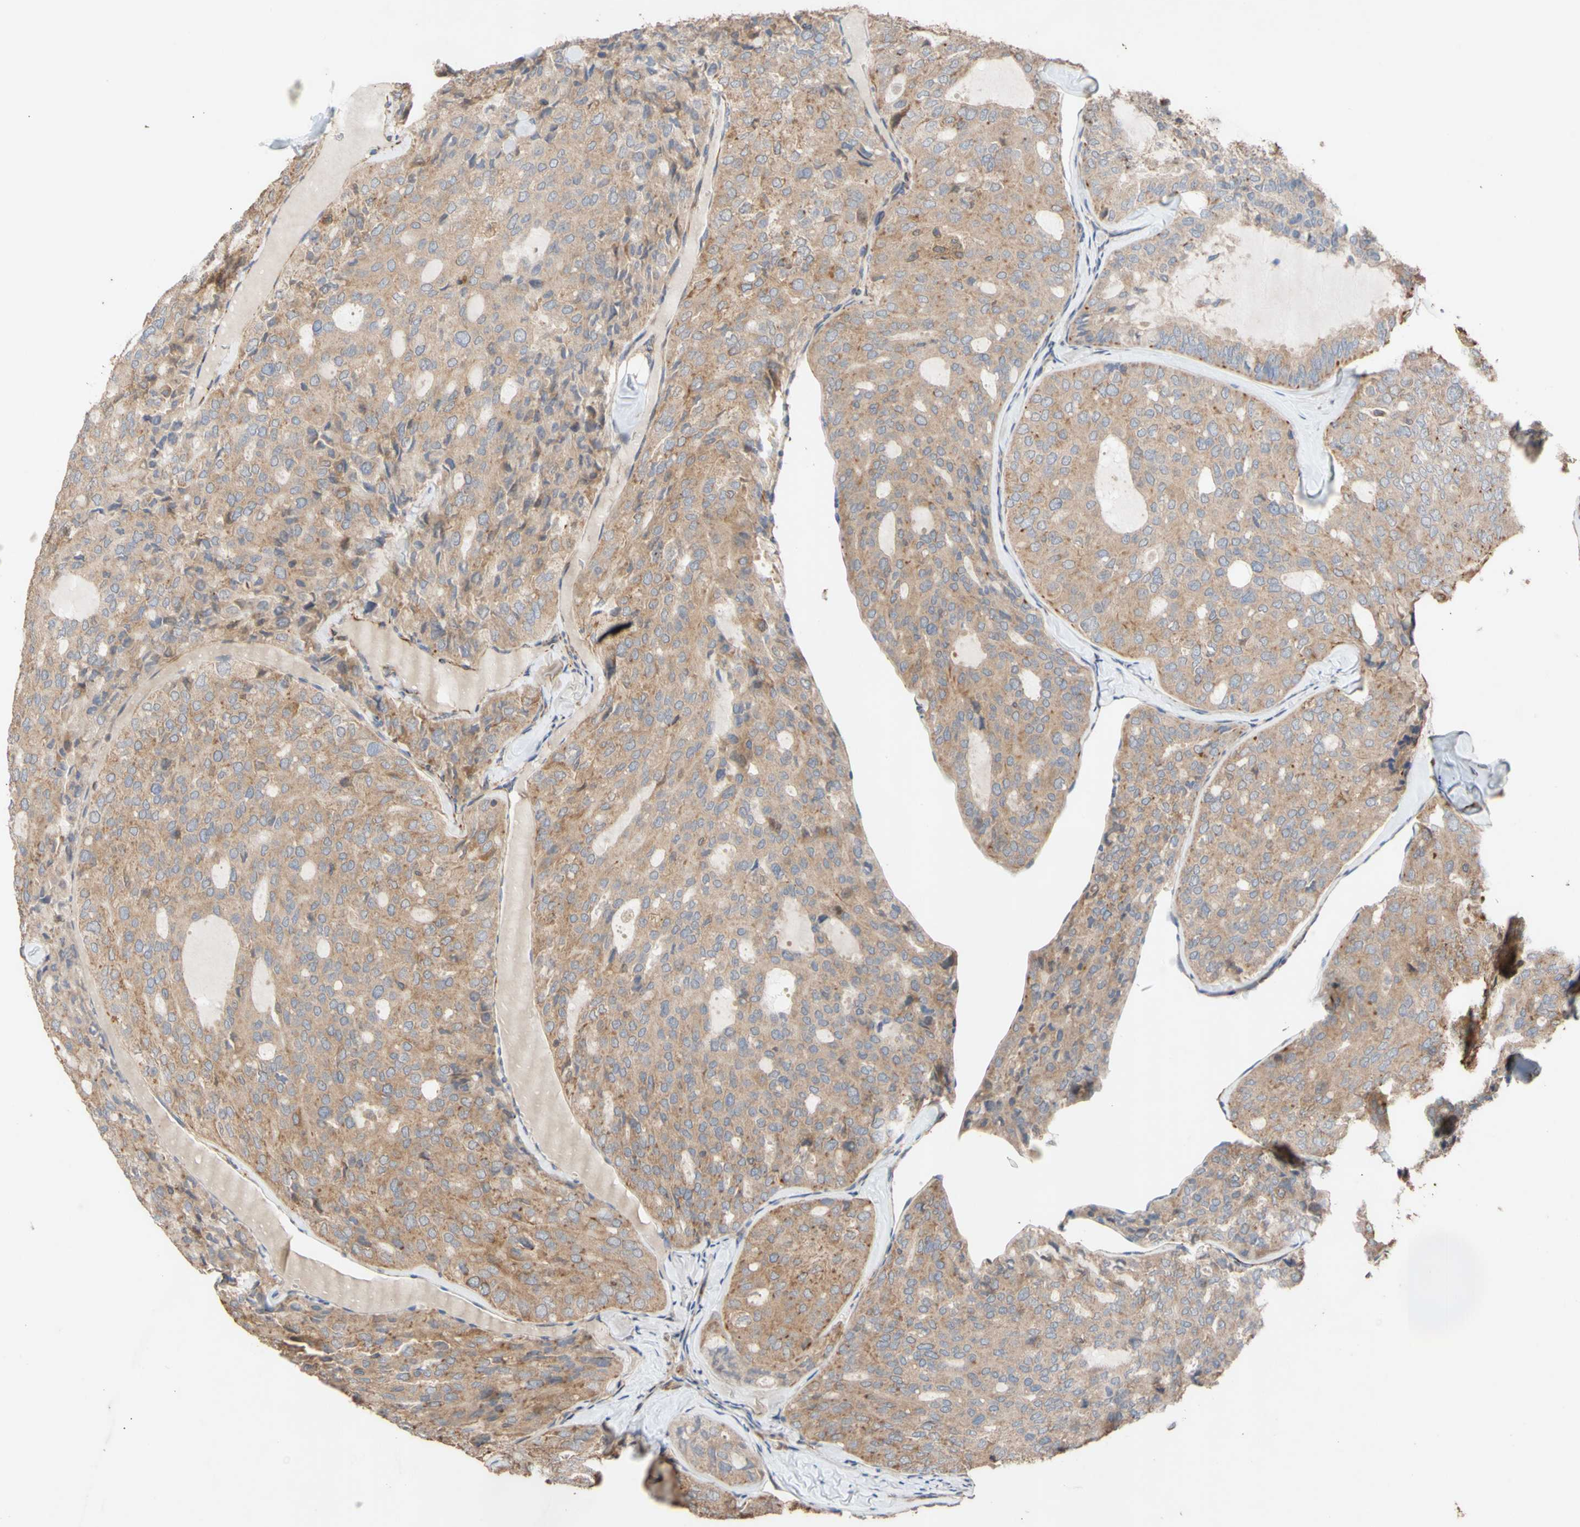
{"staining": {"intensity": "moderate", "quantity": ">75%", "location": "cytoplasmic/membranous"}, "tissue": "thyroid cancer", "cell_type": "Tumor cells", "image_type": "cancer", "snomed": [{"axis": "morphology", "description": "Follicular adenoma carcinoma, NOS"}, {"axis": "topography", "description": "Thyroid gland"}], "caption": "Immunohistochemistry (DAB) staining of thyroid cancer (follicular adenoma carcinoma) reveals moderate cytoplasmic/membranous protein positivity in about >75% of tumor cells. (DAB (3,3'-diaminobenzidine) IHC with brightfield microscopy, high magnification).", "gene": "EIF2S3", "patient": {"sex": "male", "age": 75}}